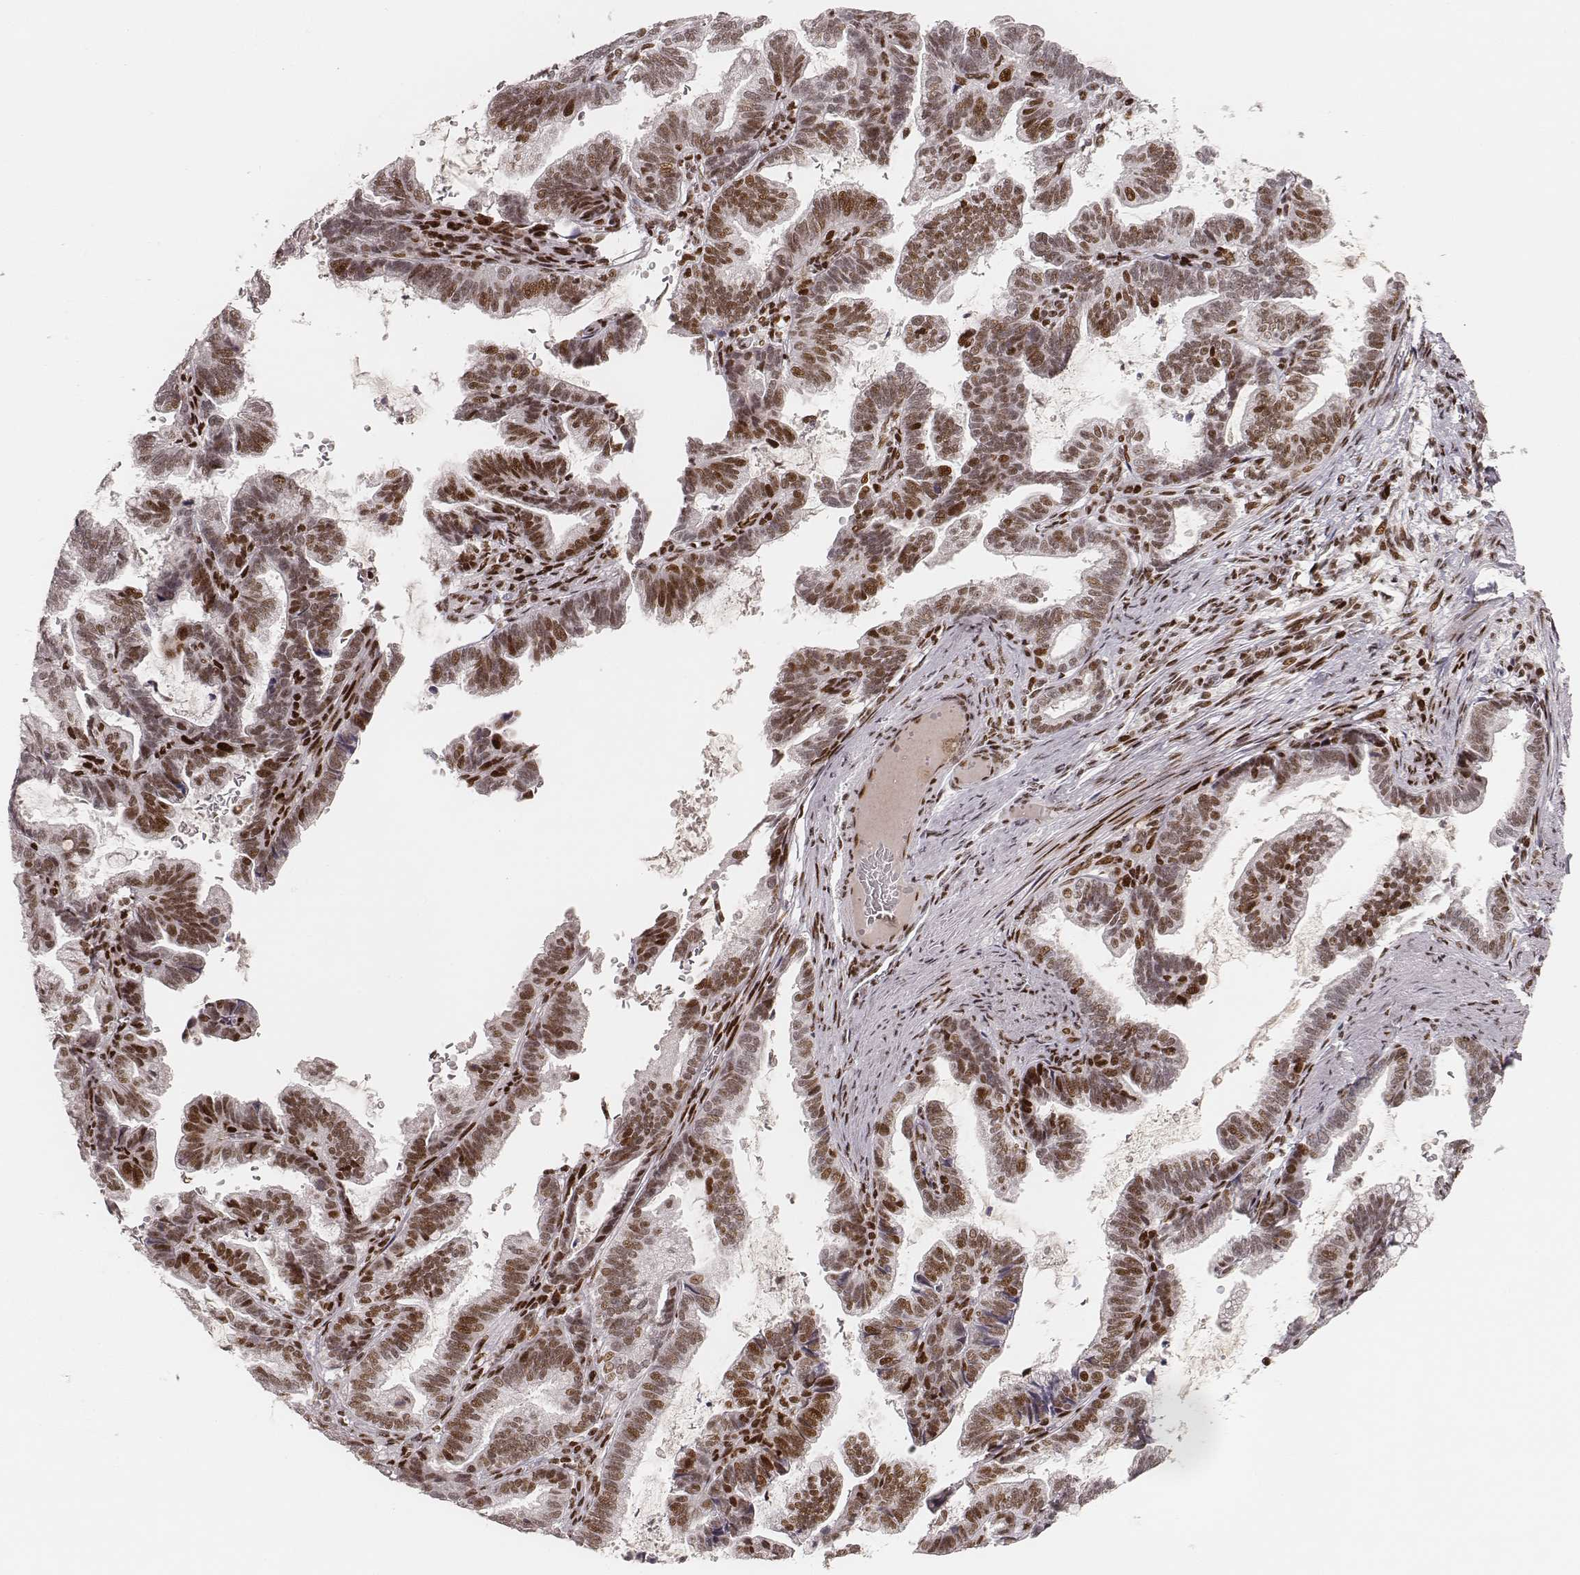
{"staining": {"intensity": "moderate", "quantity": ">75%", "location": "nuclear"}, "tissue": "stomach cancer", "cell_type": "Tumor cells", "image_type": "cancer", "snomed": [{"axis": "morphology", "description": "Adenocarcinoma, NOS"}, {"axis": "topography", "description": "Stomach"}], "caption": "Moderate nuclear expression is identified in approximately >75% of tumor cells in adenocarcinoma (stomach). Using DAB (3,3'-diaminobenzidine) (brown) and hematoxylin (blue) stains, captured at high magnification using brightfield microscopy.", "gene": "HNRNPC", "patient": {"sex": "male", "age": 83}}